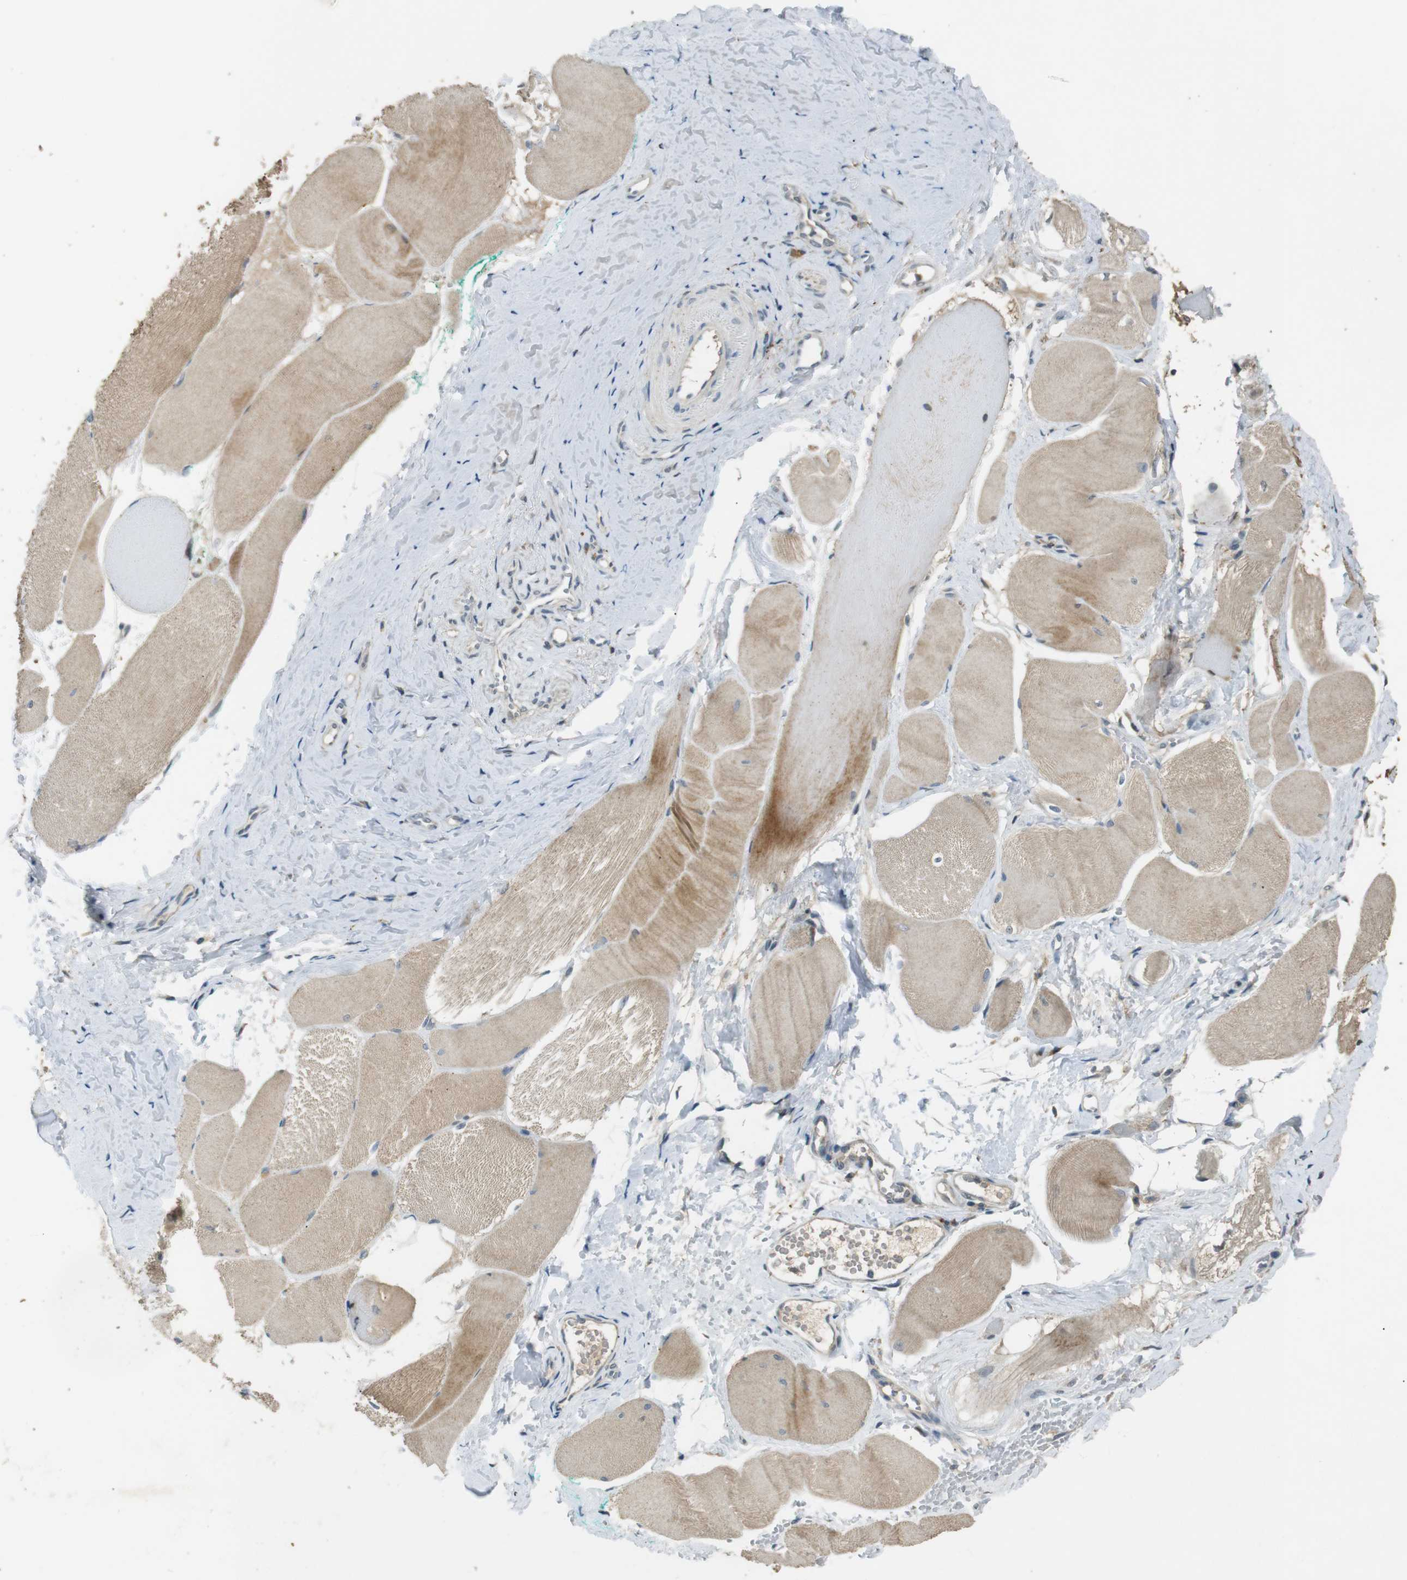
{"staining": {"intensity": "moderate", "quantity": "25%-75%", "location": "cytoplasmic/membranous"}, "tissue": "skeletal muscle", "cell_type": "Myocytes", "image_type": "normal", "snomed": [{"axis": "morphology", "description": "Normal tissue, NOS"}, {"axis": "morphology", "description": "Squamous cell carcinoma, NOS"}, {"axis": "topography", "description": "Skeletal muscle"}], "caption": "Immunohistochemistry image of unremarkable skeletal muscle stained for a protein (brown), which shows medium levels of moderate cytoplasmic/membranous staining in about 25%-75% of myocytes.", "gene": "MAGI2", "patient": {"sex": "male", "age": 51}}